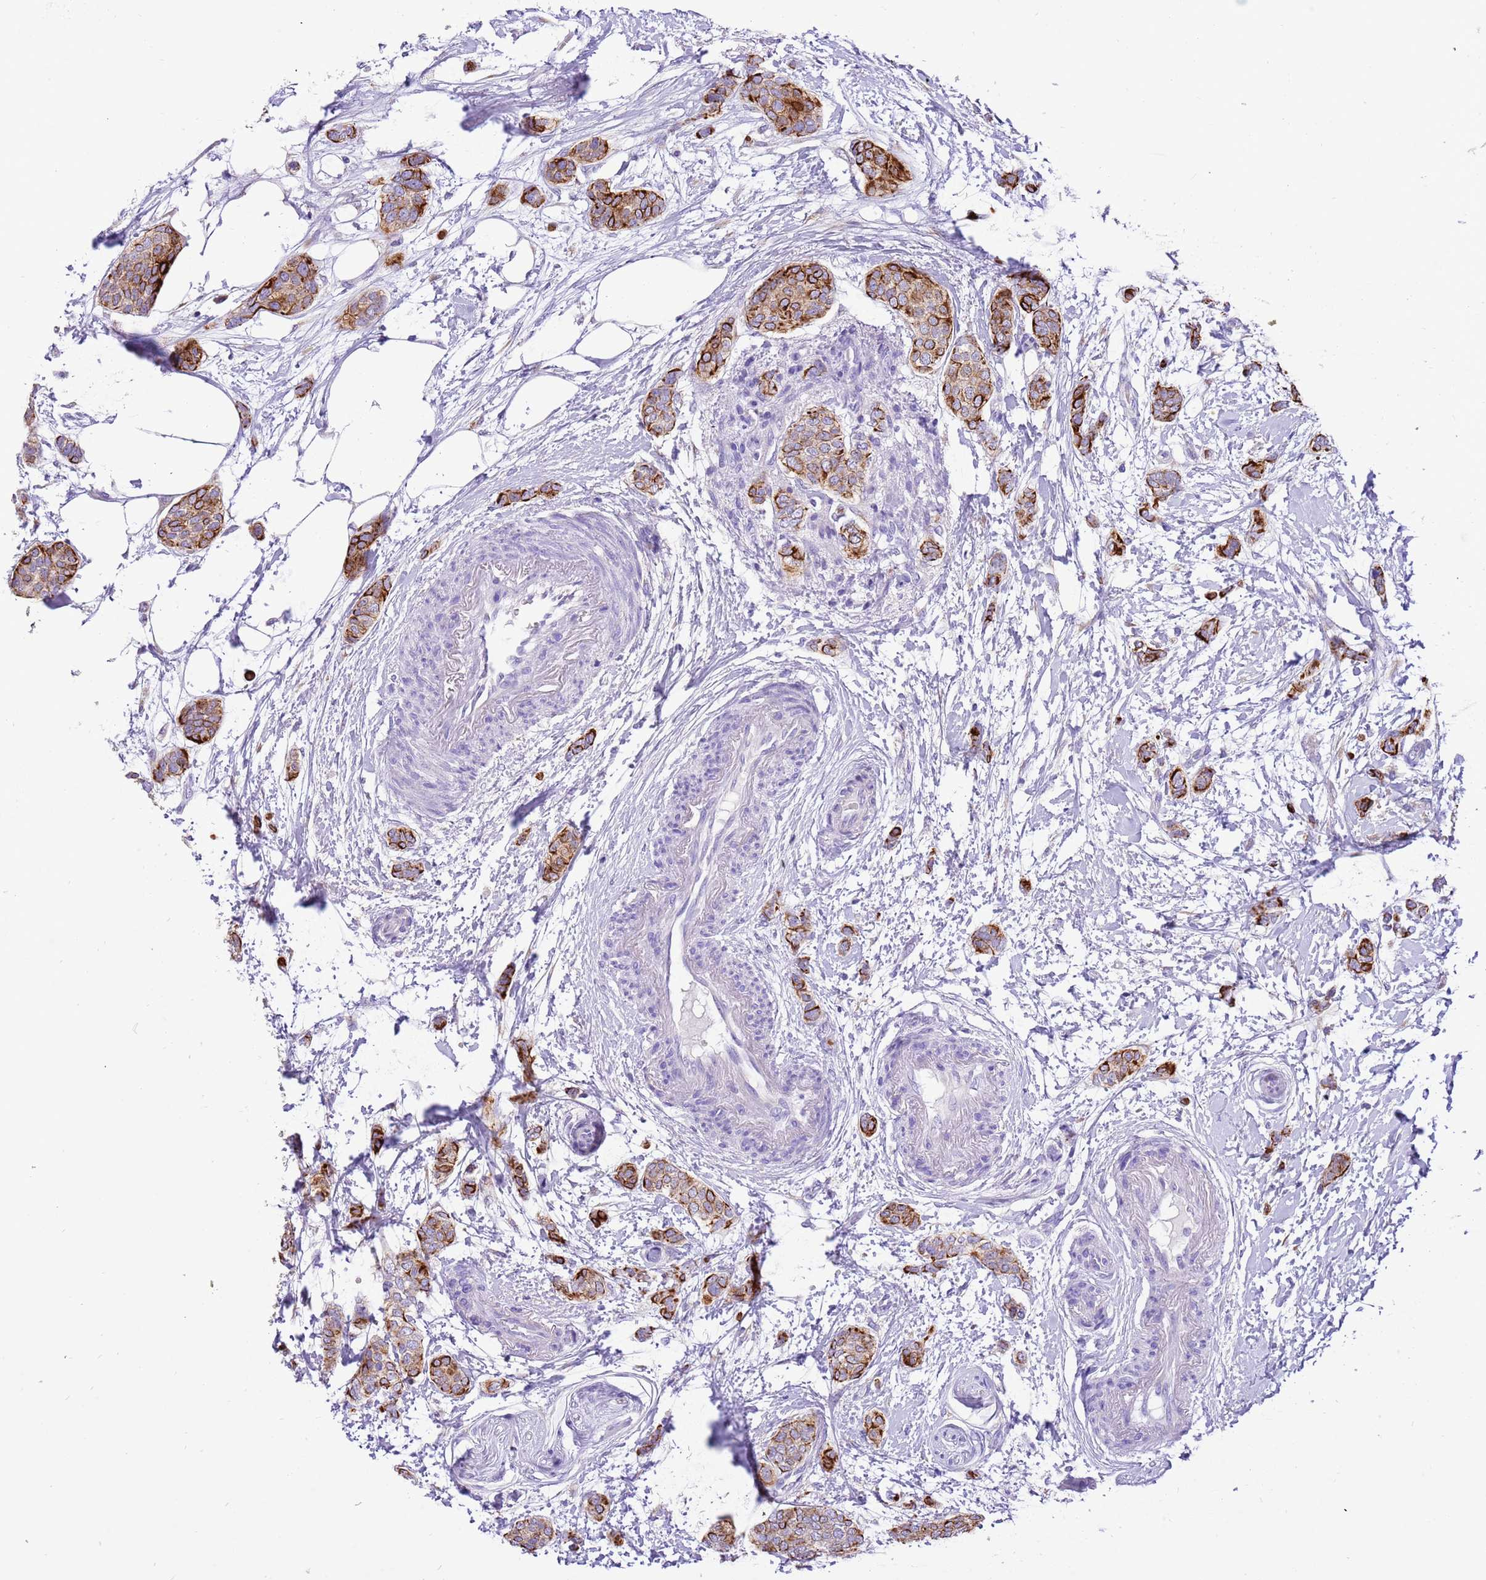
{"staining": {"intensity": "strong", "quantity": ">75%", "location": "cytoplasmic/membranous"}, "tissue": "breast cancer", "cell_type": "Tumor cells", "image_type": "cancer", "snomed": [{"axis": "morphology", "description": "Duct carcinoma"}, {"axis": "topography", "description": "Breast"}], "caption": "There is high levels of strong cytoplasmic/membranous positivity in tumor cells of breast cancer, as demonstrated by immunohistochemical staining (brown color).", "gene": "R3HDM4", "patient": {"sex": "female", "age": 72}}